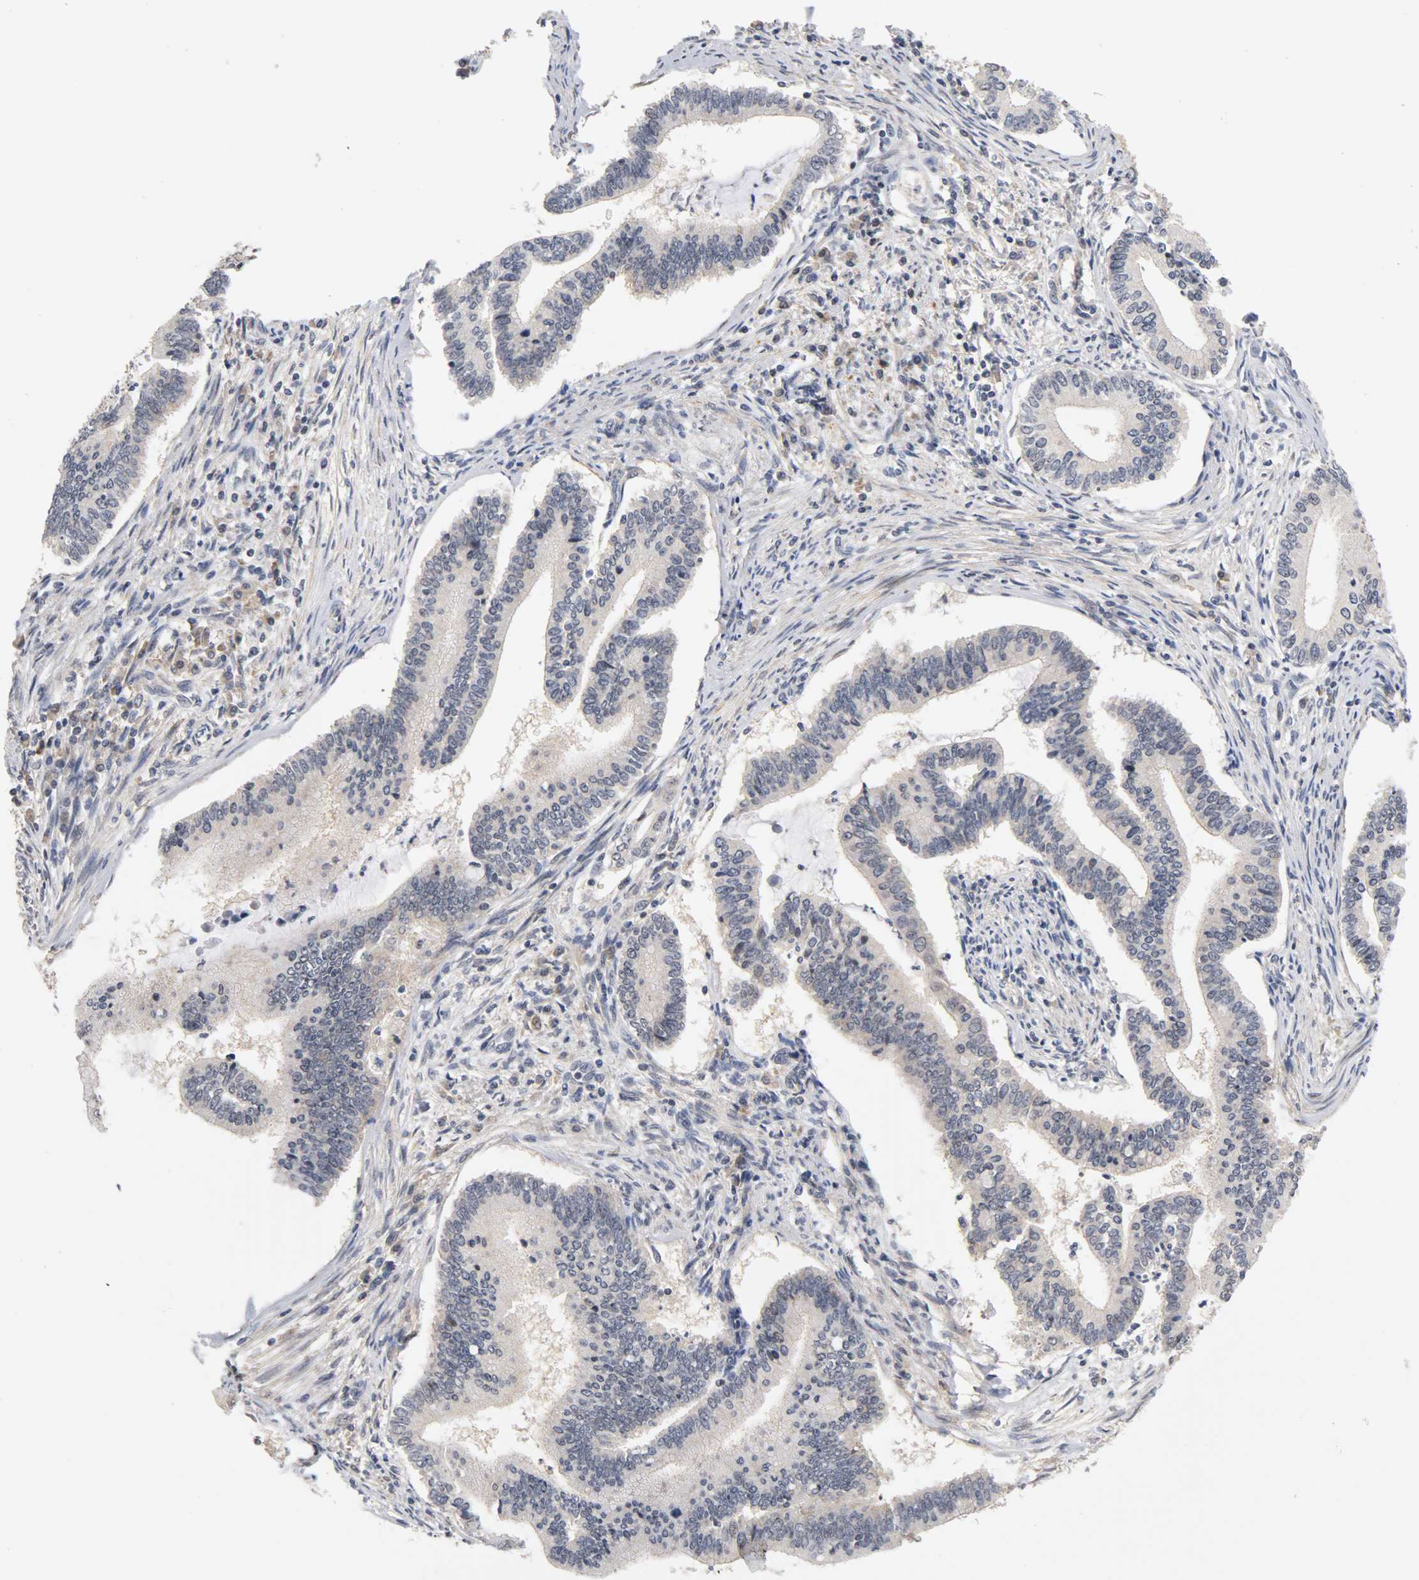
{"staining": {"intensity": "weak", "quantity": ">75%", "location": "cytoplasmic/membranous"}, "tissue": "cervical cancer", "cell_type": "Tumor cells", "image_type": "cancer", "snomed": [{"axis": "morphology", "description": "Adenocarcinoma, NOS"}, {"axis": "topography", "description": "Cervix"}], "caption": "Cervical cancer (adenocarcinoma) stained for a protein (brown) displays weak cytoplasmic/membranous positive positivity in approximately >75% of tumor cells.", "gene": "UBE2M", "patient": {"sex": "female", "age": 36}}